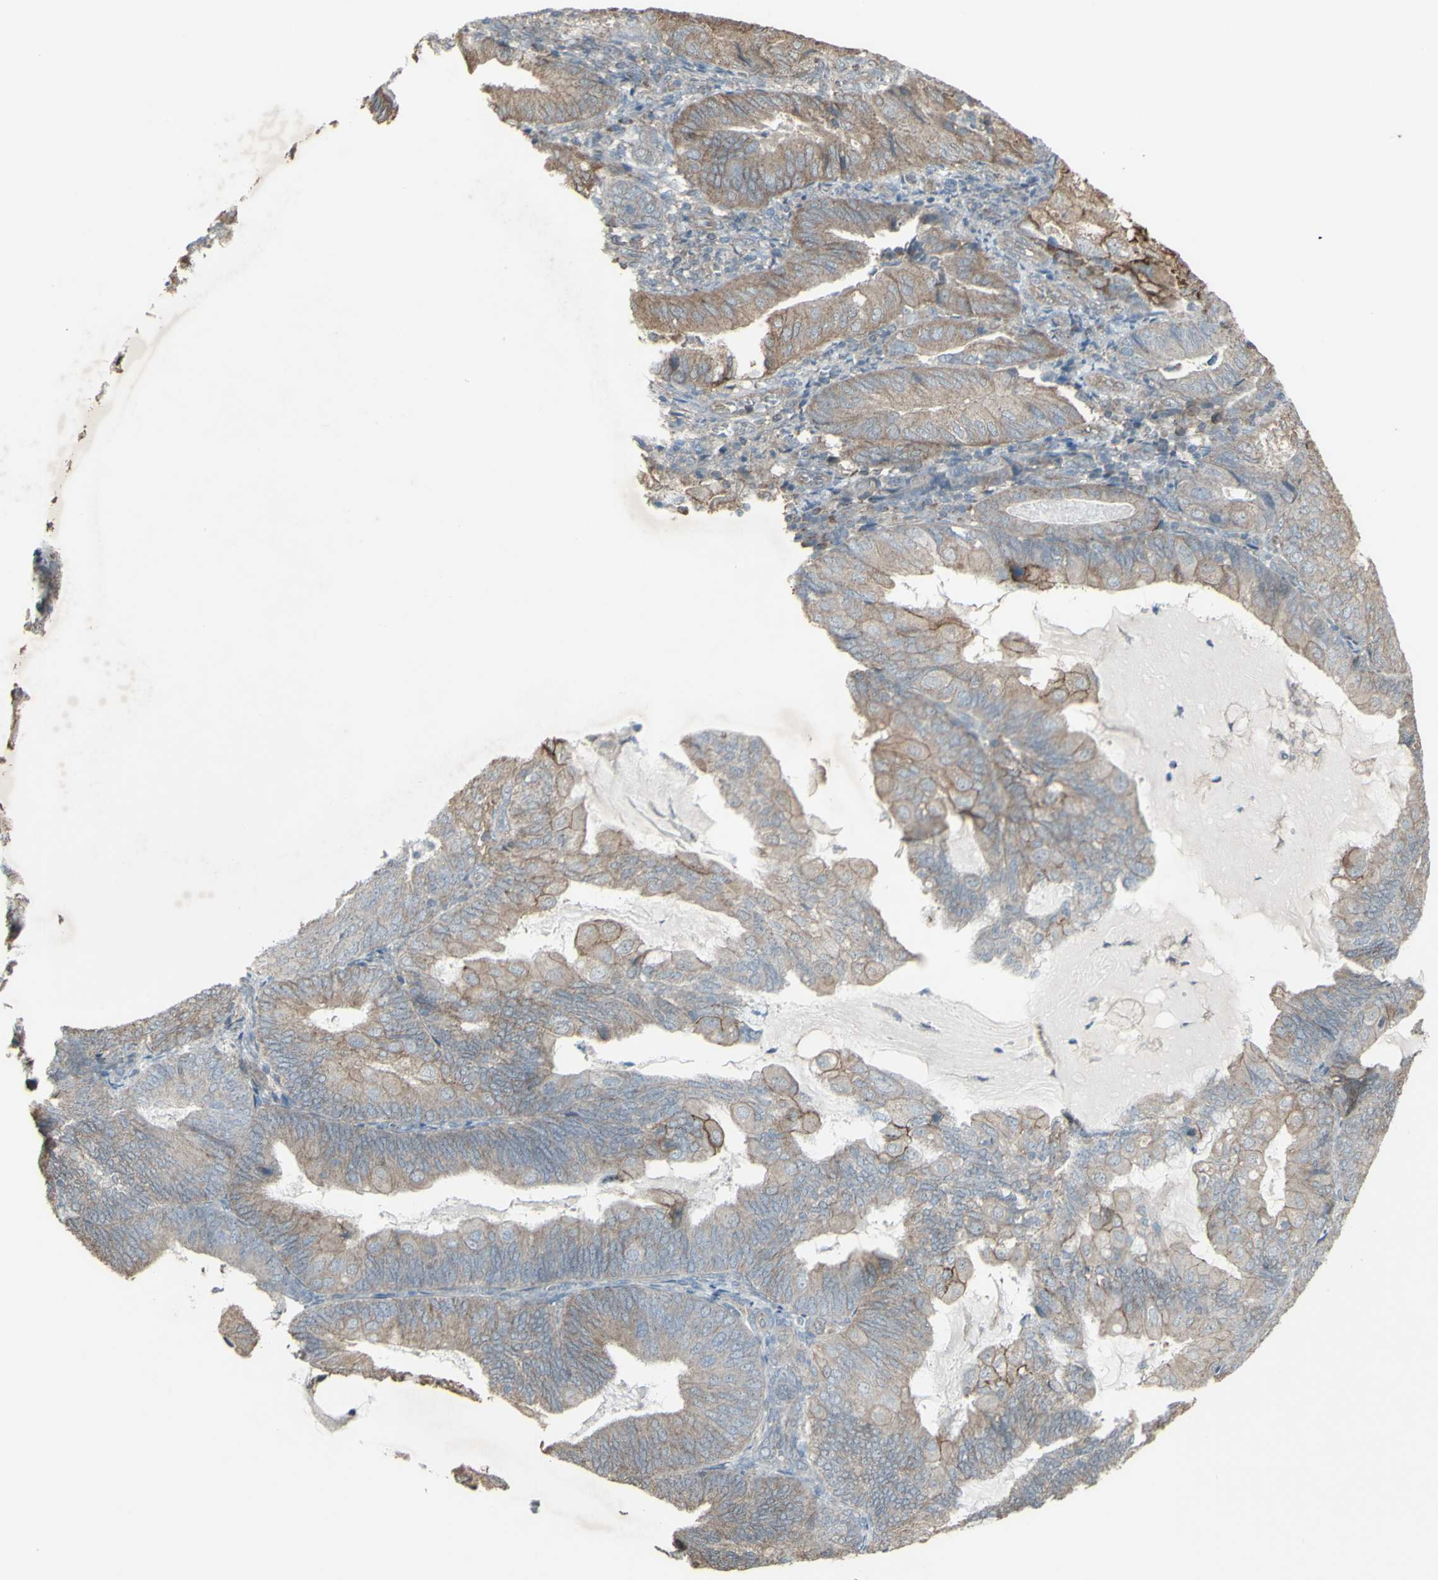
{"staining": {"intensity": "weak", "quantity": ">75%", "location": "cytoplasmic/membranous"}, "tissue": "endometrial cancer", "cell_type": "Tumor cells", "image_type": "cancer", "snomed": [{"axis": "morphology", "description": "Adenocarcinoma, NOS"}, {"axis": "topography", "description": "Endometrium"}], "caption": "A high-resolution histopathology image shows immunohistochemistry (IHC) staining of adenocarcinoma (endometrial), which shows weak cytoplasmic/membranous expression in about >75% of tumor cells.", "gene": "FXYD3", "patient": {"sex": "female", "age": 81}}